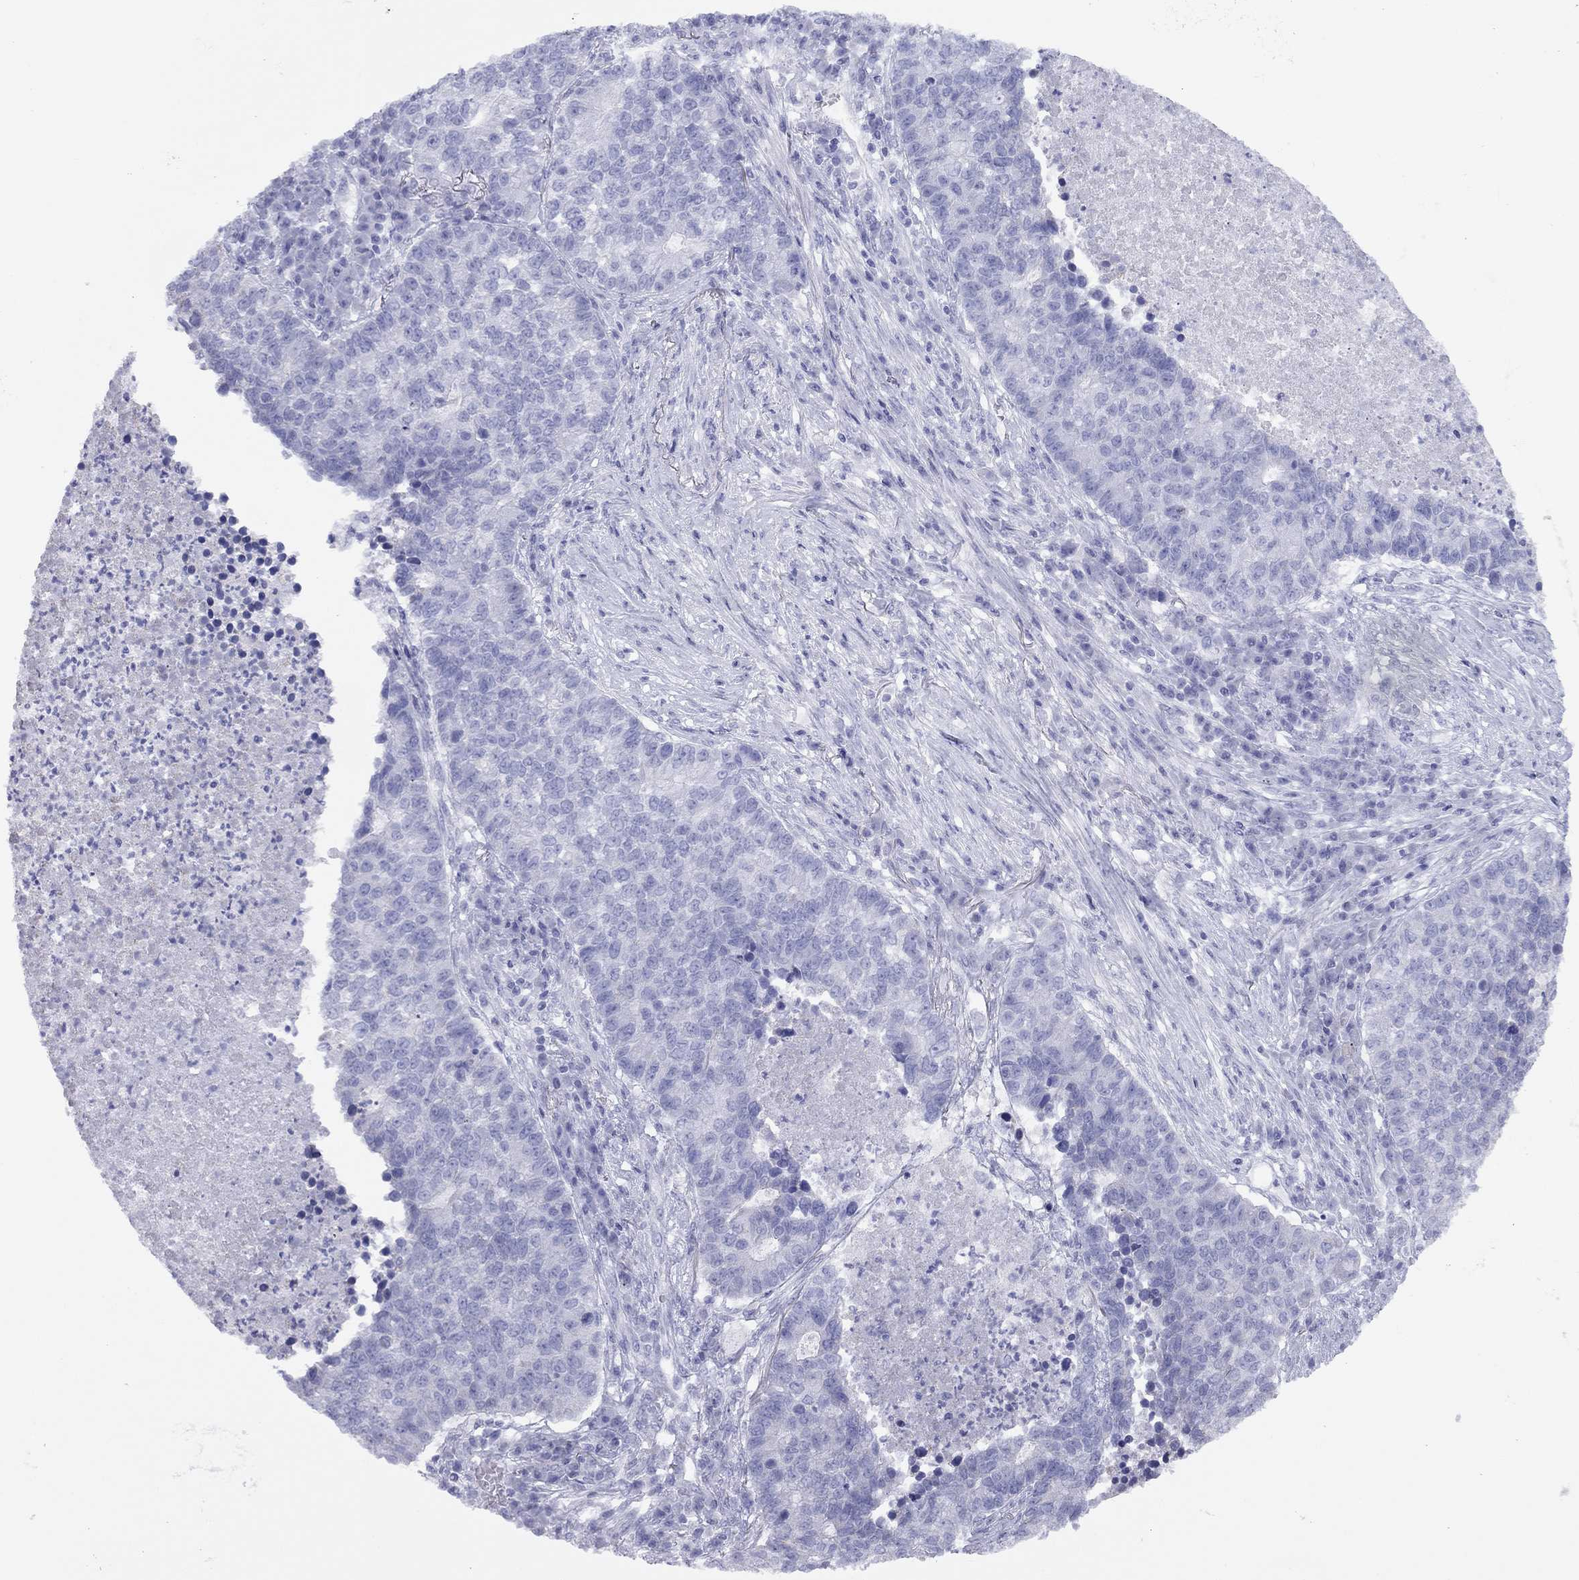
{"staining": {"intensity": "negative", "quantity": "none", "location": "none"}, "tissue": "lung cancer", "cell_type": "Tumor cells", "image_type": "cancer", "snomed": [{"axis": "morphology", "description": "Adenocarcinoma, NOS"}, {"axis": "topography", "description": "Lung"}], "caption": "The histopathology image demonstrates no significant staining in tumor cells of adenocarcinoma (lung).", "gene": "DPY19L2", "patient": {"sex": "male", "age": 57}}